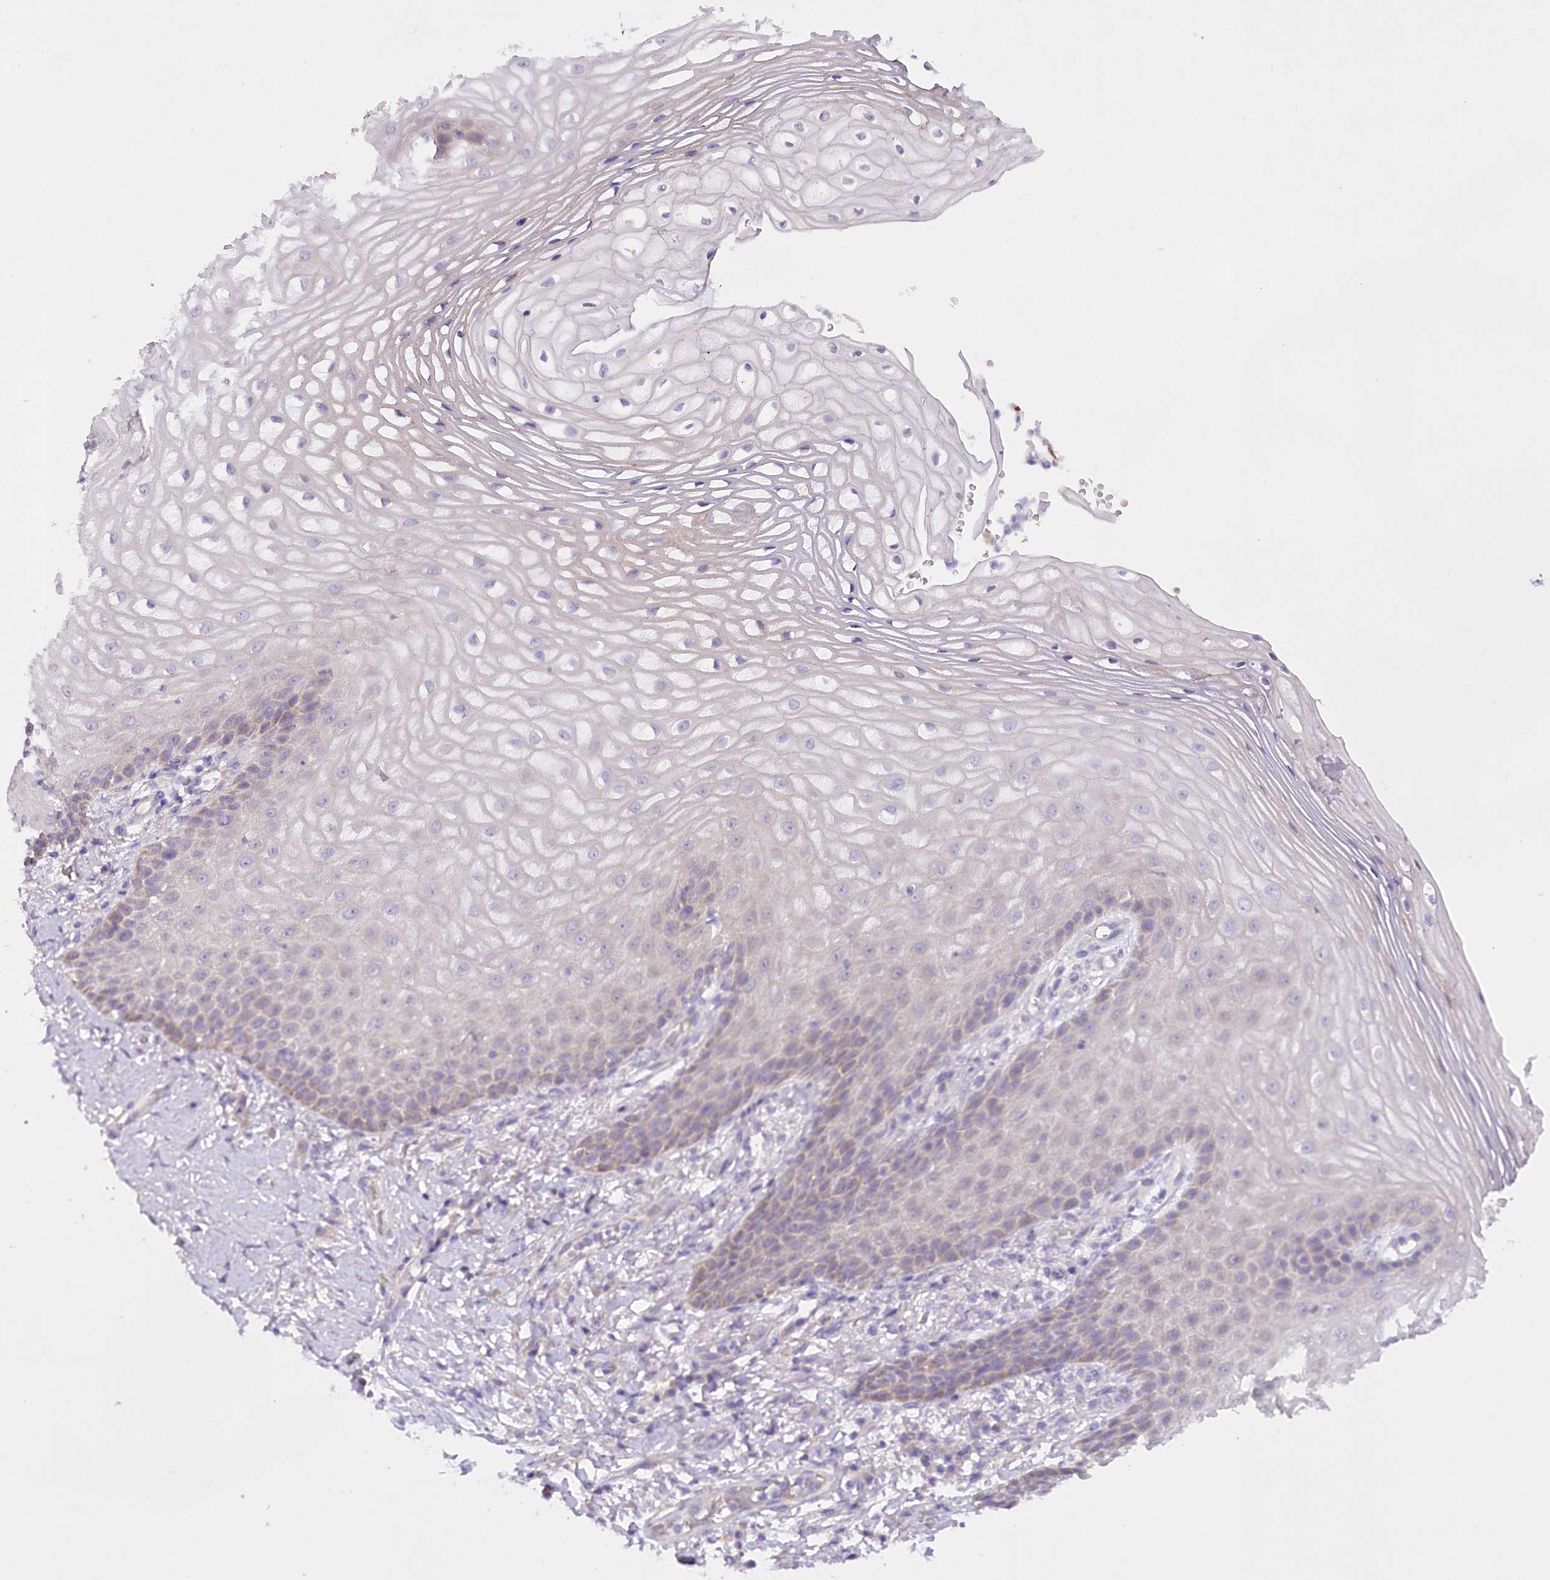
{"staining": {"intensity": "weak", "quantity": "<25%", "location": "cytoplasmic/membranous"}, "tissue": "vagina", "cell_type": "Squamous epithelial cells", "image_type": "normal", "snomed": [{"axis": "morphology", "description": "Normal tissue, NOS"}, {"axis": "topography", "description": "Vagina"}], "caption": "Immunohistochemical staining of benign human vagina exhibits no significant staining in squamous epithelial cells. Brightfield microscopy of IHC stained with DAB (brown) and hematoxylin (blue), captured at high magnification.", "gene": "DCUN1D1", "patient": {"sex": "female", "age": 60}}